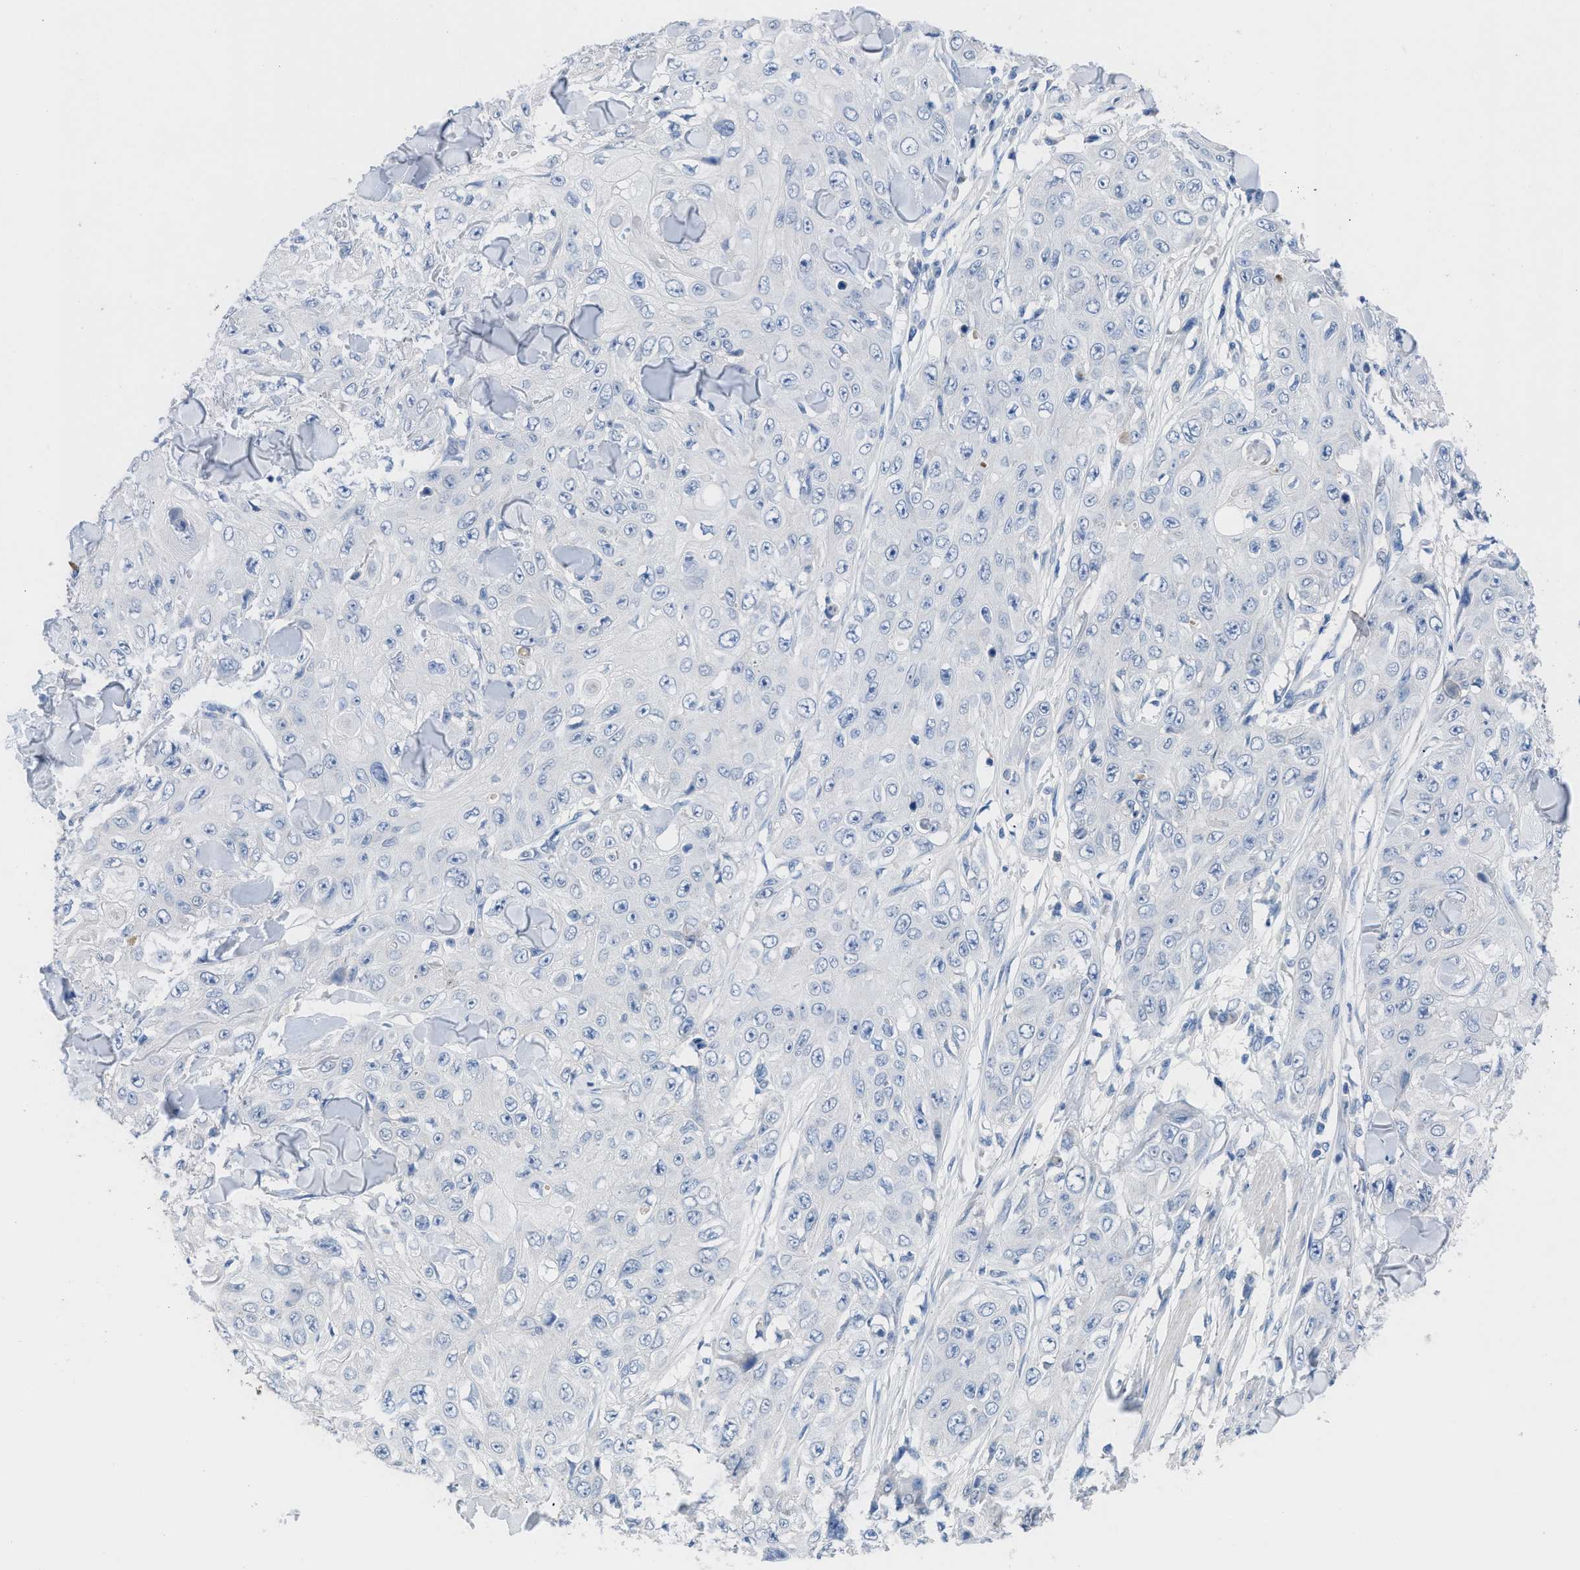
{"staining": {"intensity": "negative", "quantity": "none", "location": "none"}, "tissue": "skin cancer", "cell_type": "Tumor cells", "image_type": "cancer", "snomed": [{"axis": "morphology", "description": "Squamous cell carcinoma, NOS"}, {"axis": "topography", "description": "Skin"}], "caption": "DAB (3,3'-diaminobenzidine) immunohistochemical staining of human squamous cell carcinoma (skin) shows no significant staining in tumor cells.", "gene": "HPX", "patient": {"sex": "male", "age": 86}}